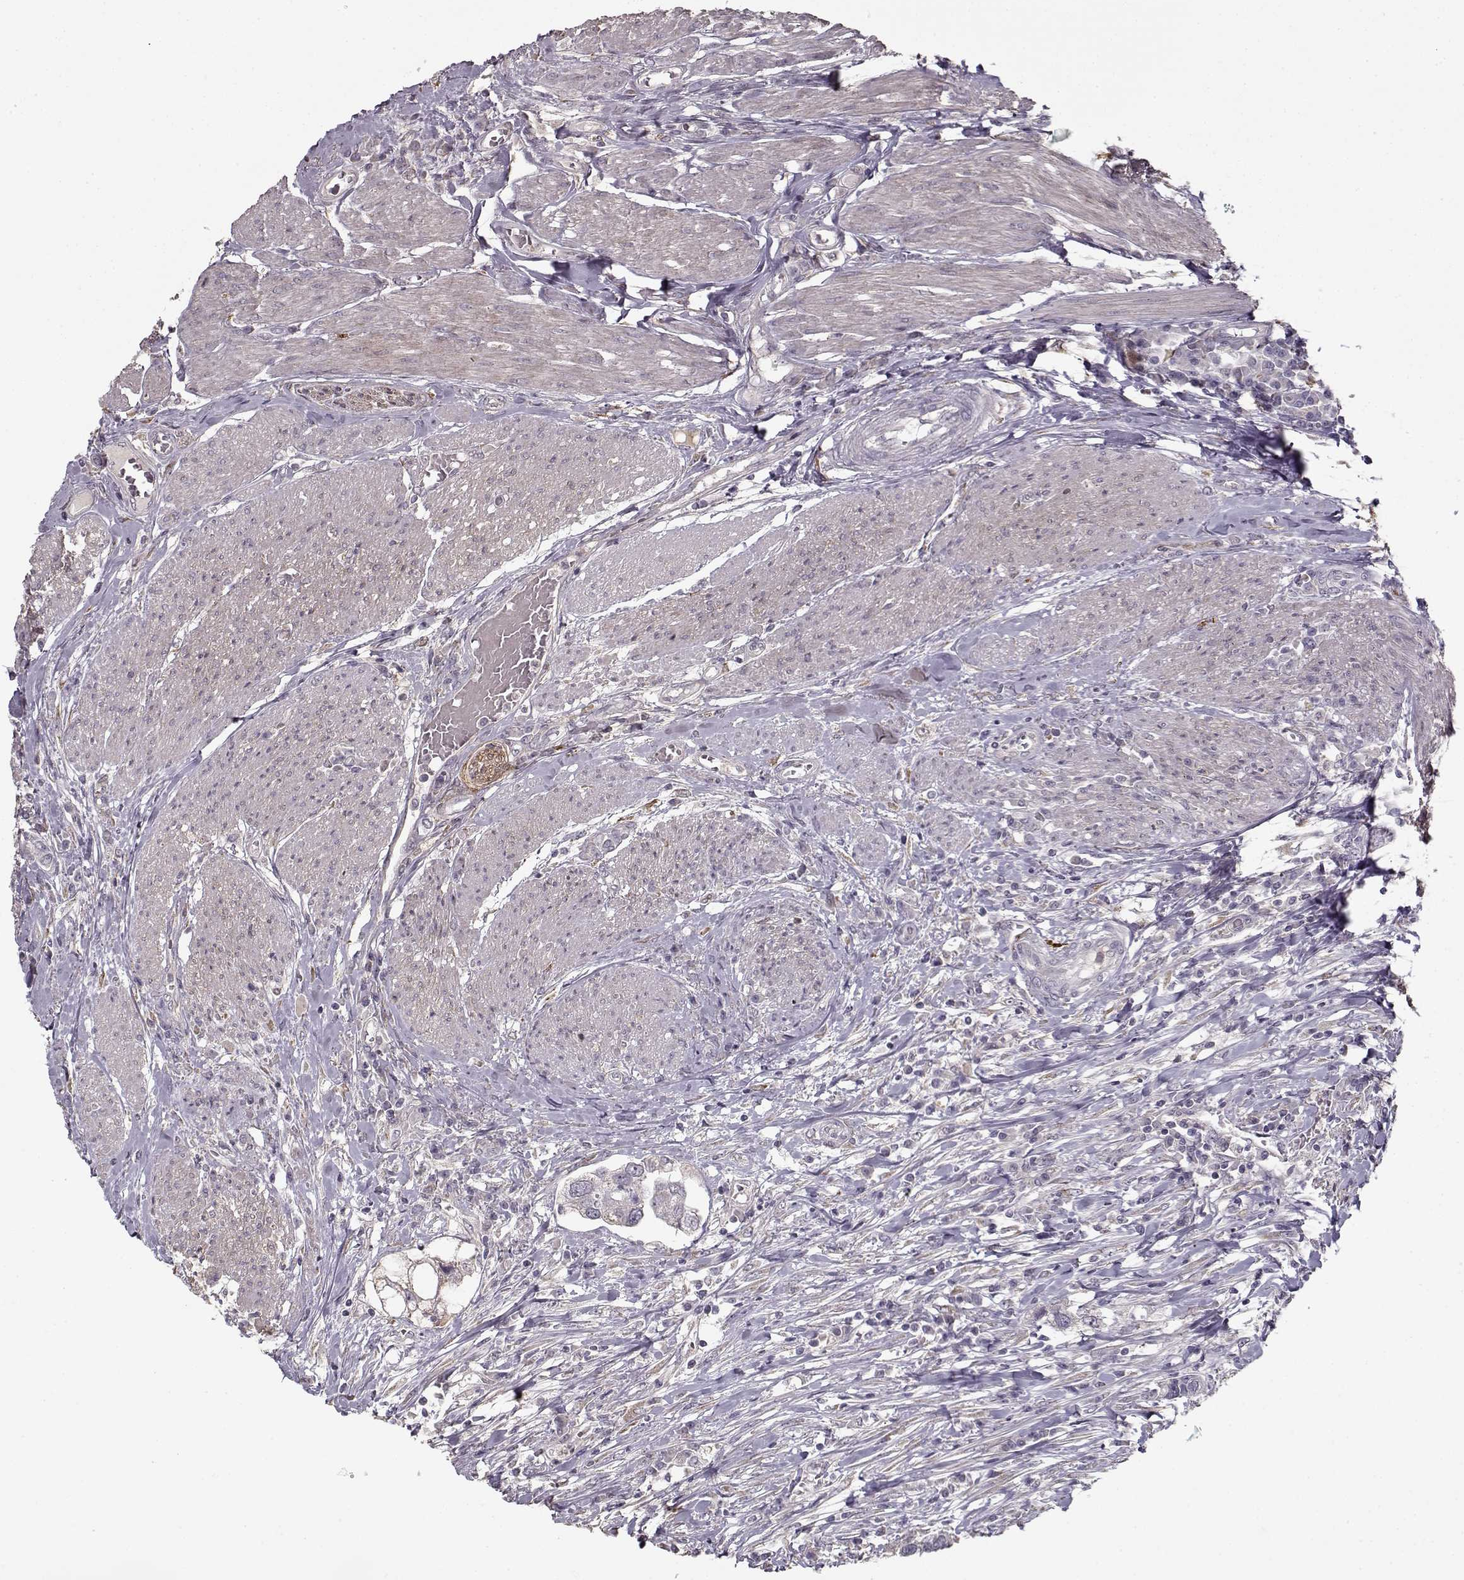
{"staining": {"intensity": "negative", "quantity": "none", "location": "none"}, "tissue": "urothelial cancer", "cell_type": "Tumor cells", "image_type": "cancer", "snomed": [{"axis": "morphology", "description": "Urothelial carcinoma, NOS"}, {"axis": "morphology", "description": "Urothelial carcinoma, High grade"}, {"axis": "topography", "description": "Urinary bladder"}], "caption": "DAB (3,3'-diaminobenzidine) immunohistochemical staining of human urothelial cancer displays no significant staining in tumor cells.", "gene": "LAMA2", "patient": {"sex": "male", "age": 63}}